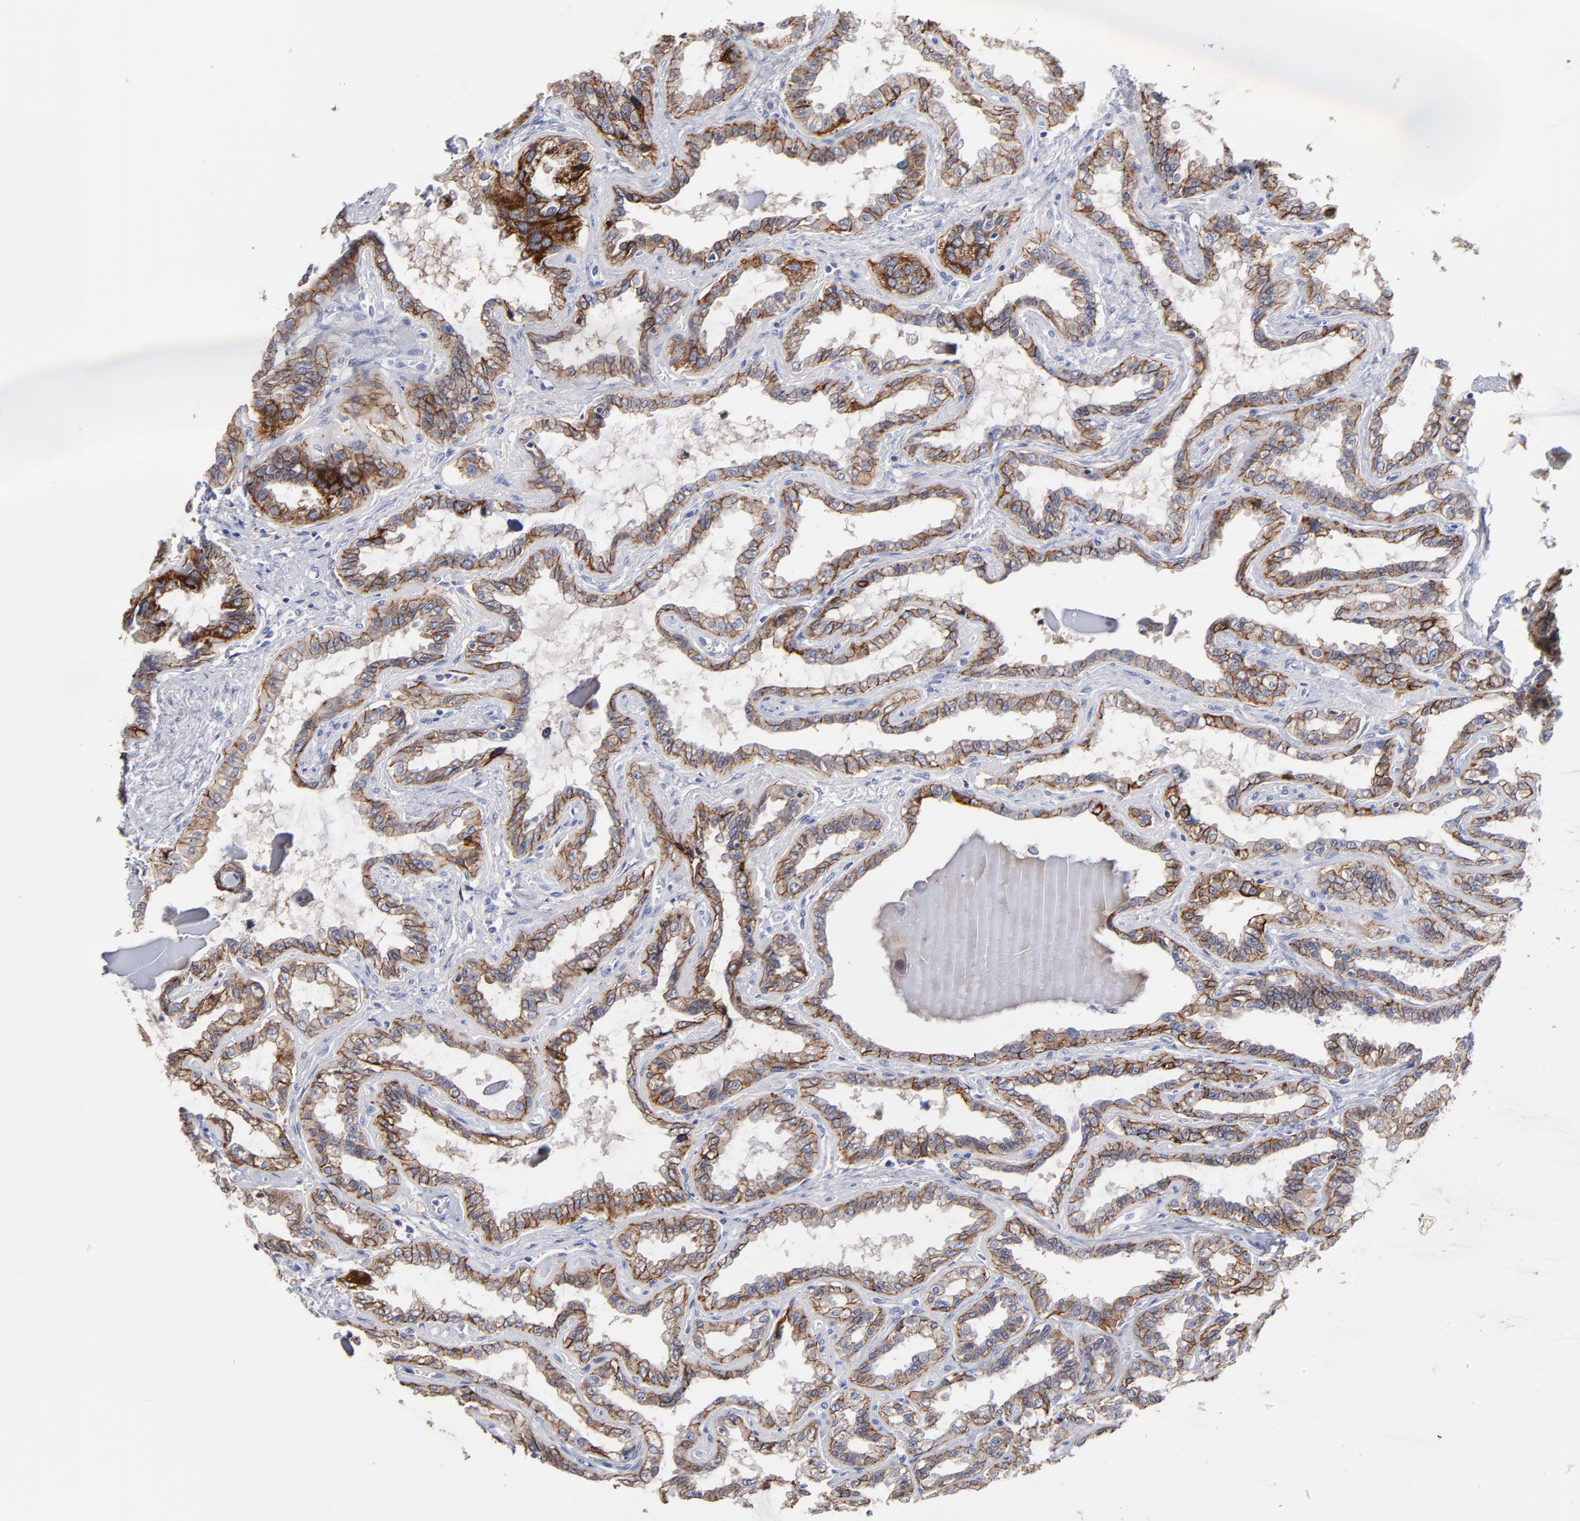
{"staining": {"intensity": "moderate", "quantity": ">75%", "location": "cytoplasmic/membranous"}, "tissue": "seminal vesicle", "cell_type": "Glandular cells", "image_type": "normal", "snomed": [{"axis": "morphology", "description": "Normal tissue, NOS"}, {"axis": "morphology", "description": "Inflammation, NOS"}, {"axis": "topography", "description": "Urinary bladder"}, {"axis": "topography", "description": "Prostate"}, {"axis": "topography", "description": "Seminal veicle"}], "caption": "This histopathology image reveals immunohistochemistry (IHC) staining of normal seminal vesicle, with medium moderate cytoplasmic/membranous positivity in approximately >75% of glandular cells.", "gene": "CXADR", "patient": {"sex": "male", "age": 82}}